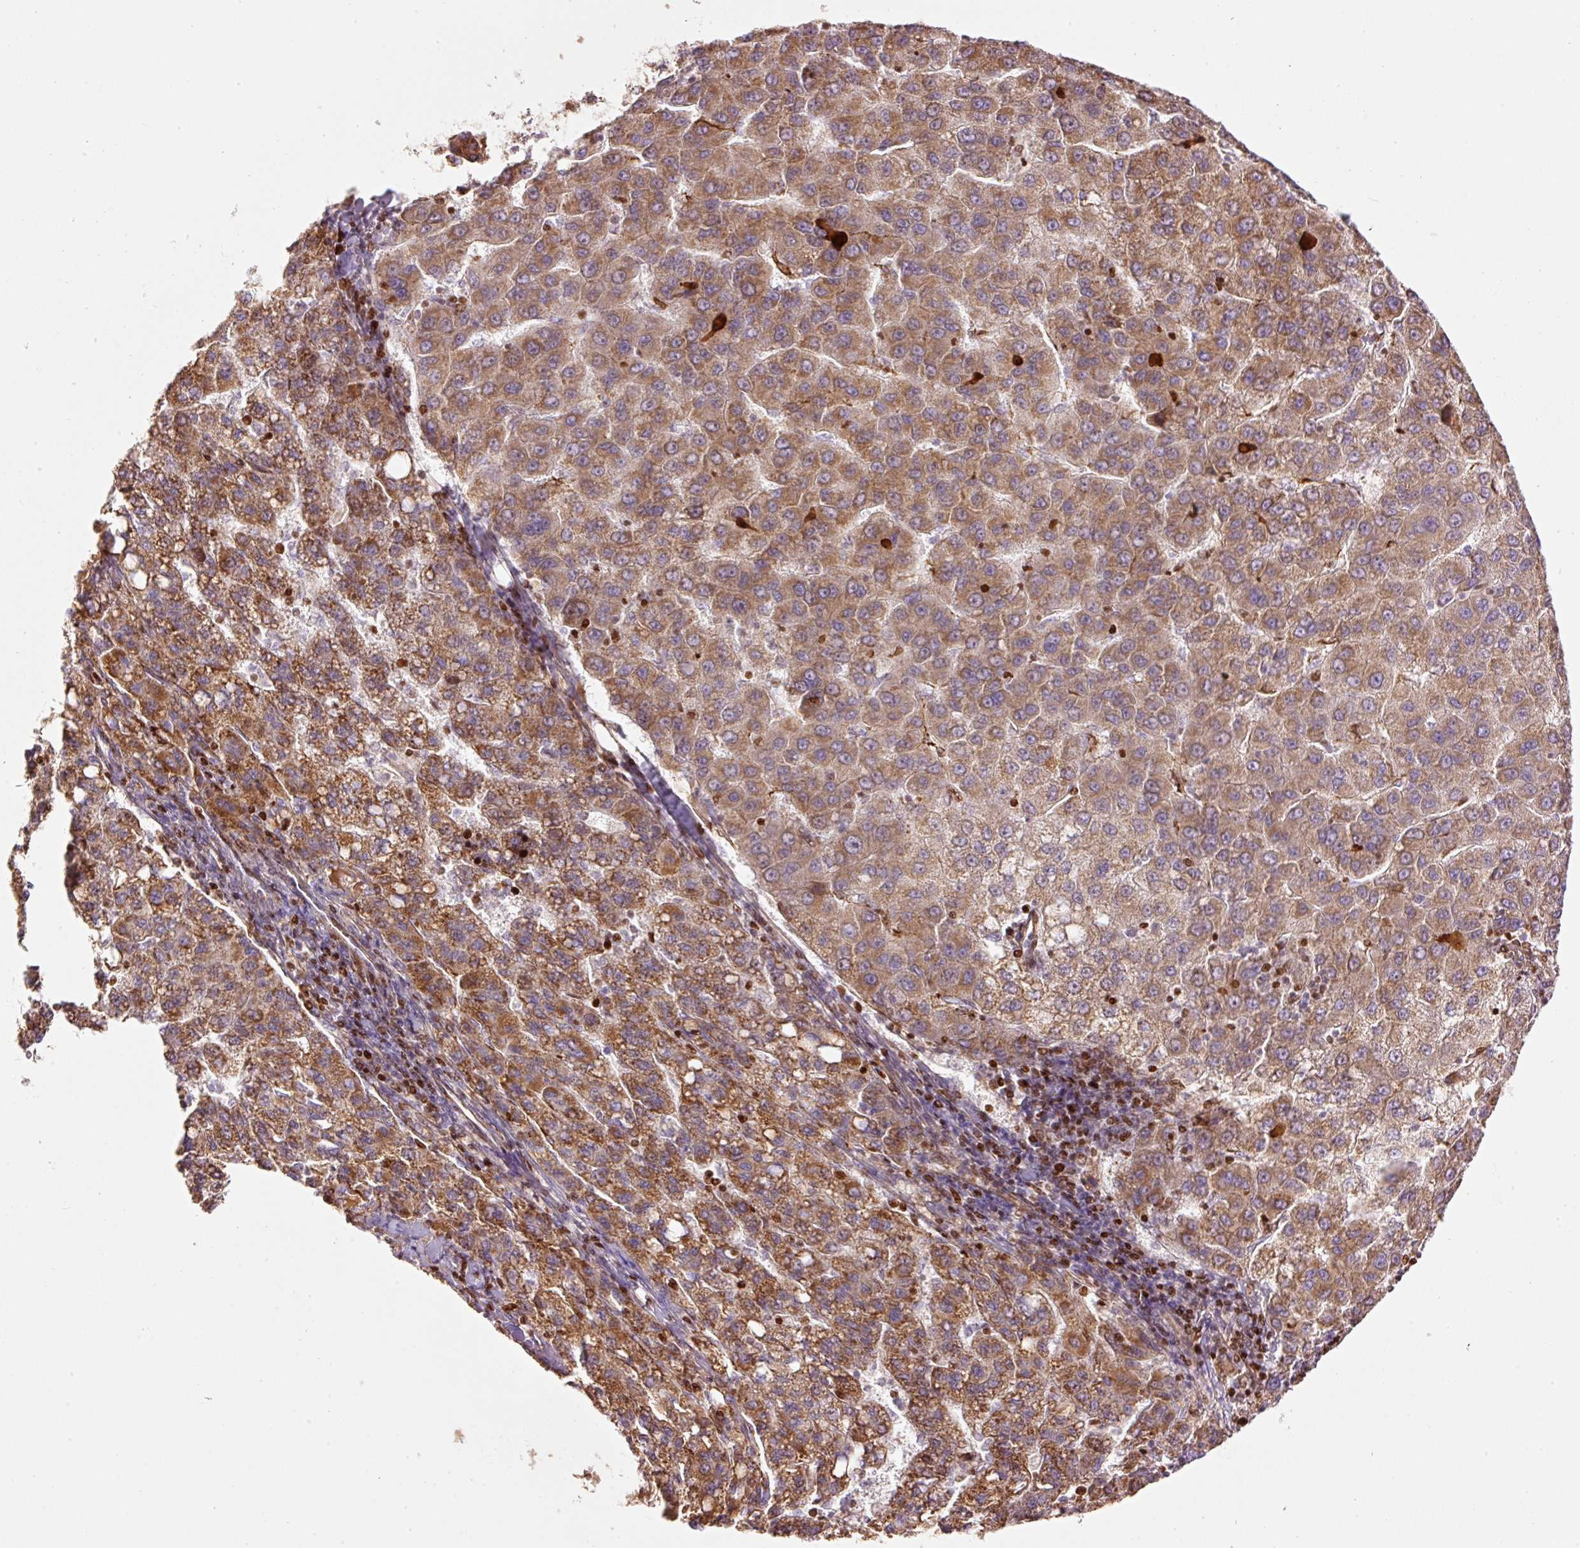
{"staining": {"intensity": "moderate", "quantity": ">75%", "location": "cytoplasmic/membranous"}, "tissue": "liver cancer", "cell_type": "Tumor cells", "image_type": "cancer", "snomed": [{"axis": "morphology", "description": "Carcinoma, Hepatocellular, NOS"}, {"axis": "topography", "description": "Liver"}], "caption": "Tumor cells reveal moderate cytoplasmic/membranous expression in about >75% of cells in liver cancer.", "gene": "TMEM8B", "patient": {"sex": "female", "age": 82}}